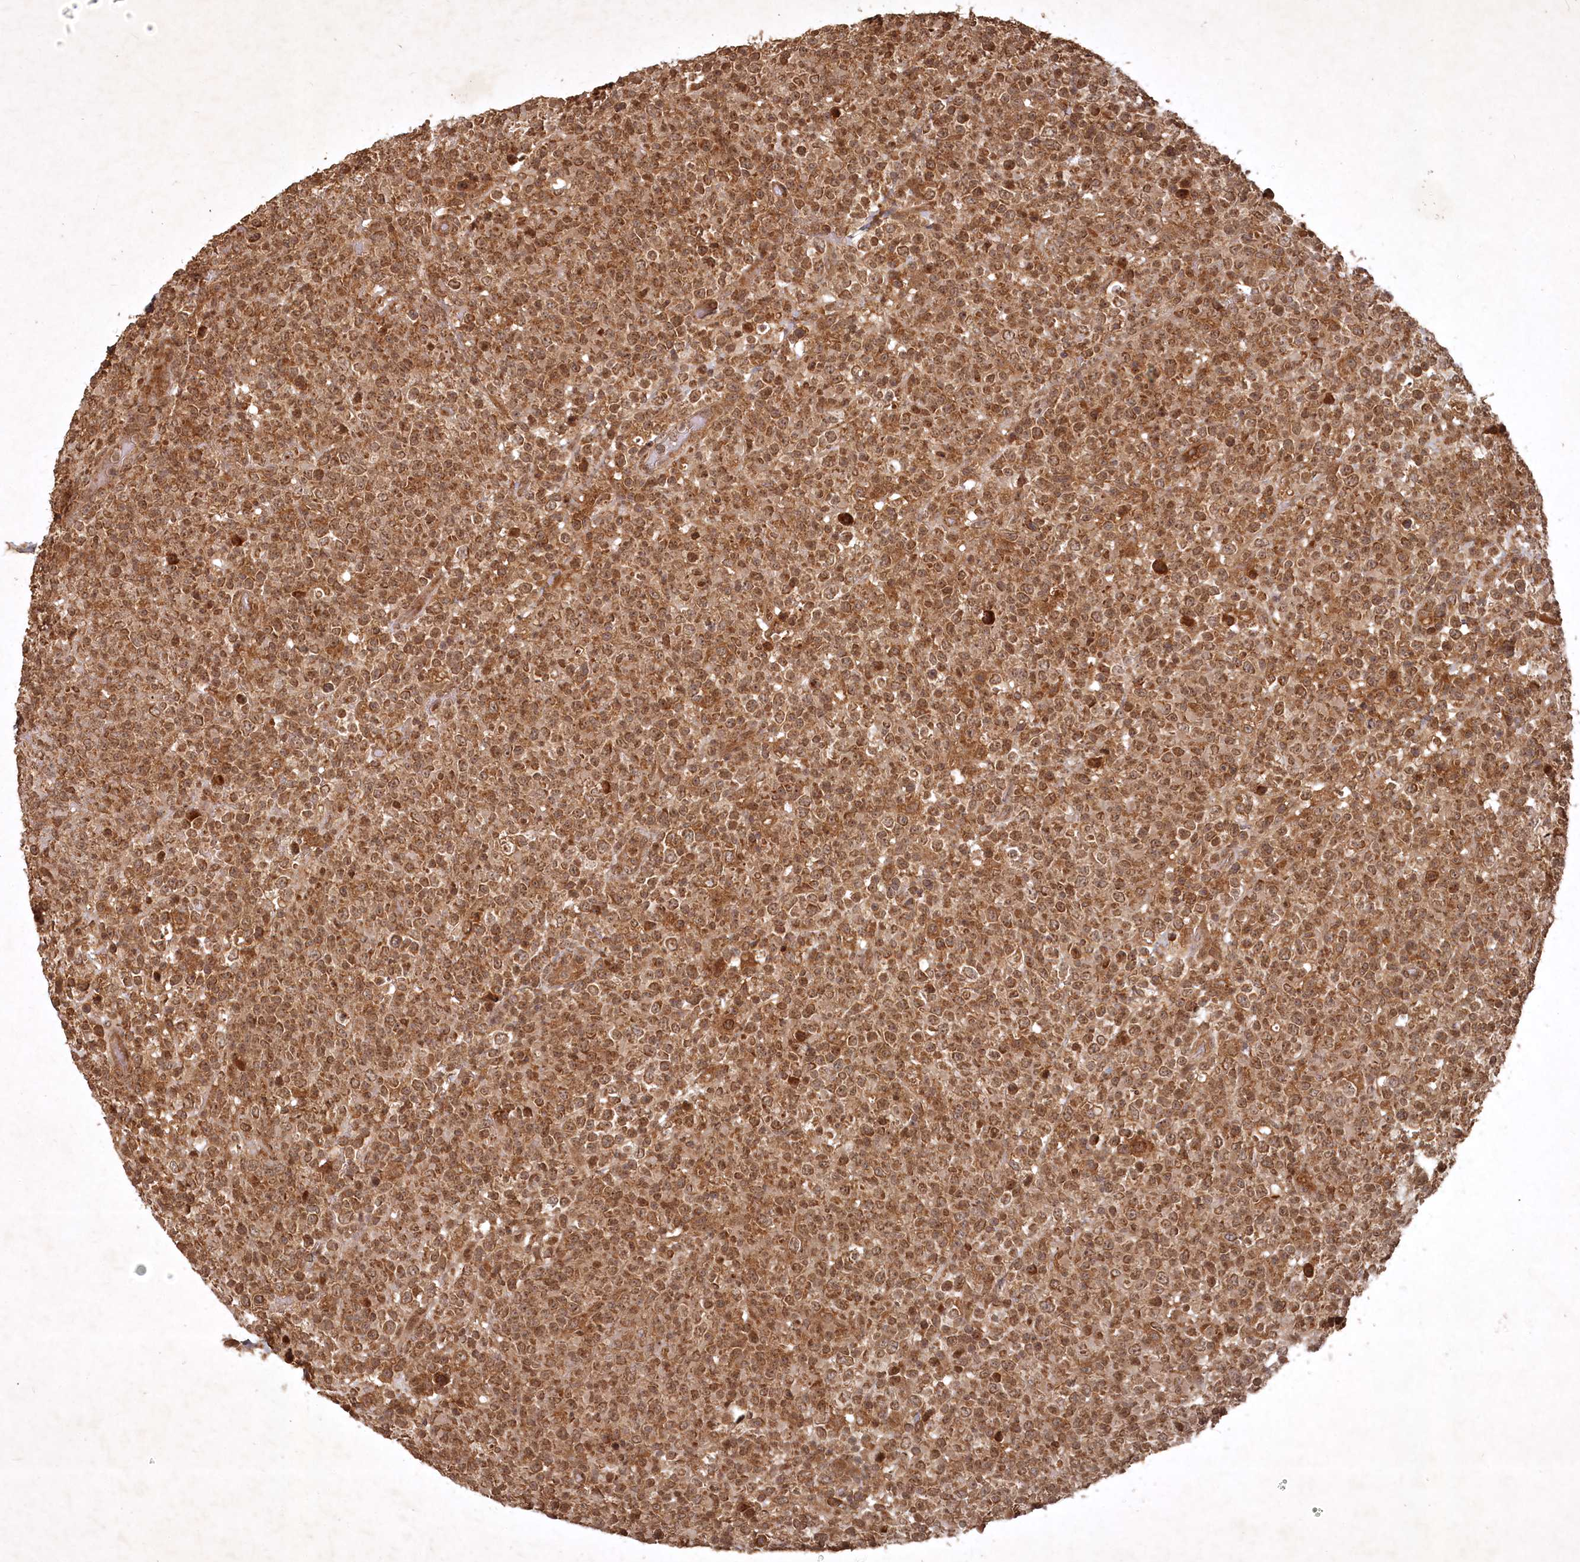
{"staining": {"intensity": "moderate", "quantity": ">75%", "location": "cytoplasmic/membranous,nuclear"}, "tissue": "lymphoma", "cell_type": "Tumor cells", "image_type": "cancer", "snomed": [{"axis": "morphology", "description": "Malignant lymphoma, non-Hodgkin's type, High grade"}, {"axis": "topography", "description": "Colon"}], "caption": "Protein expression by IHC reveals moderate cytoplasmic/membranous and nuclear staining in approximately >75% of tumor cells in lymphoma. (brown staining indicates protein expression, while blue staining denotes nuclei).", "gene": "UNC93A", "patient": {"sex": "female", "age": 53}}